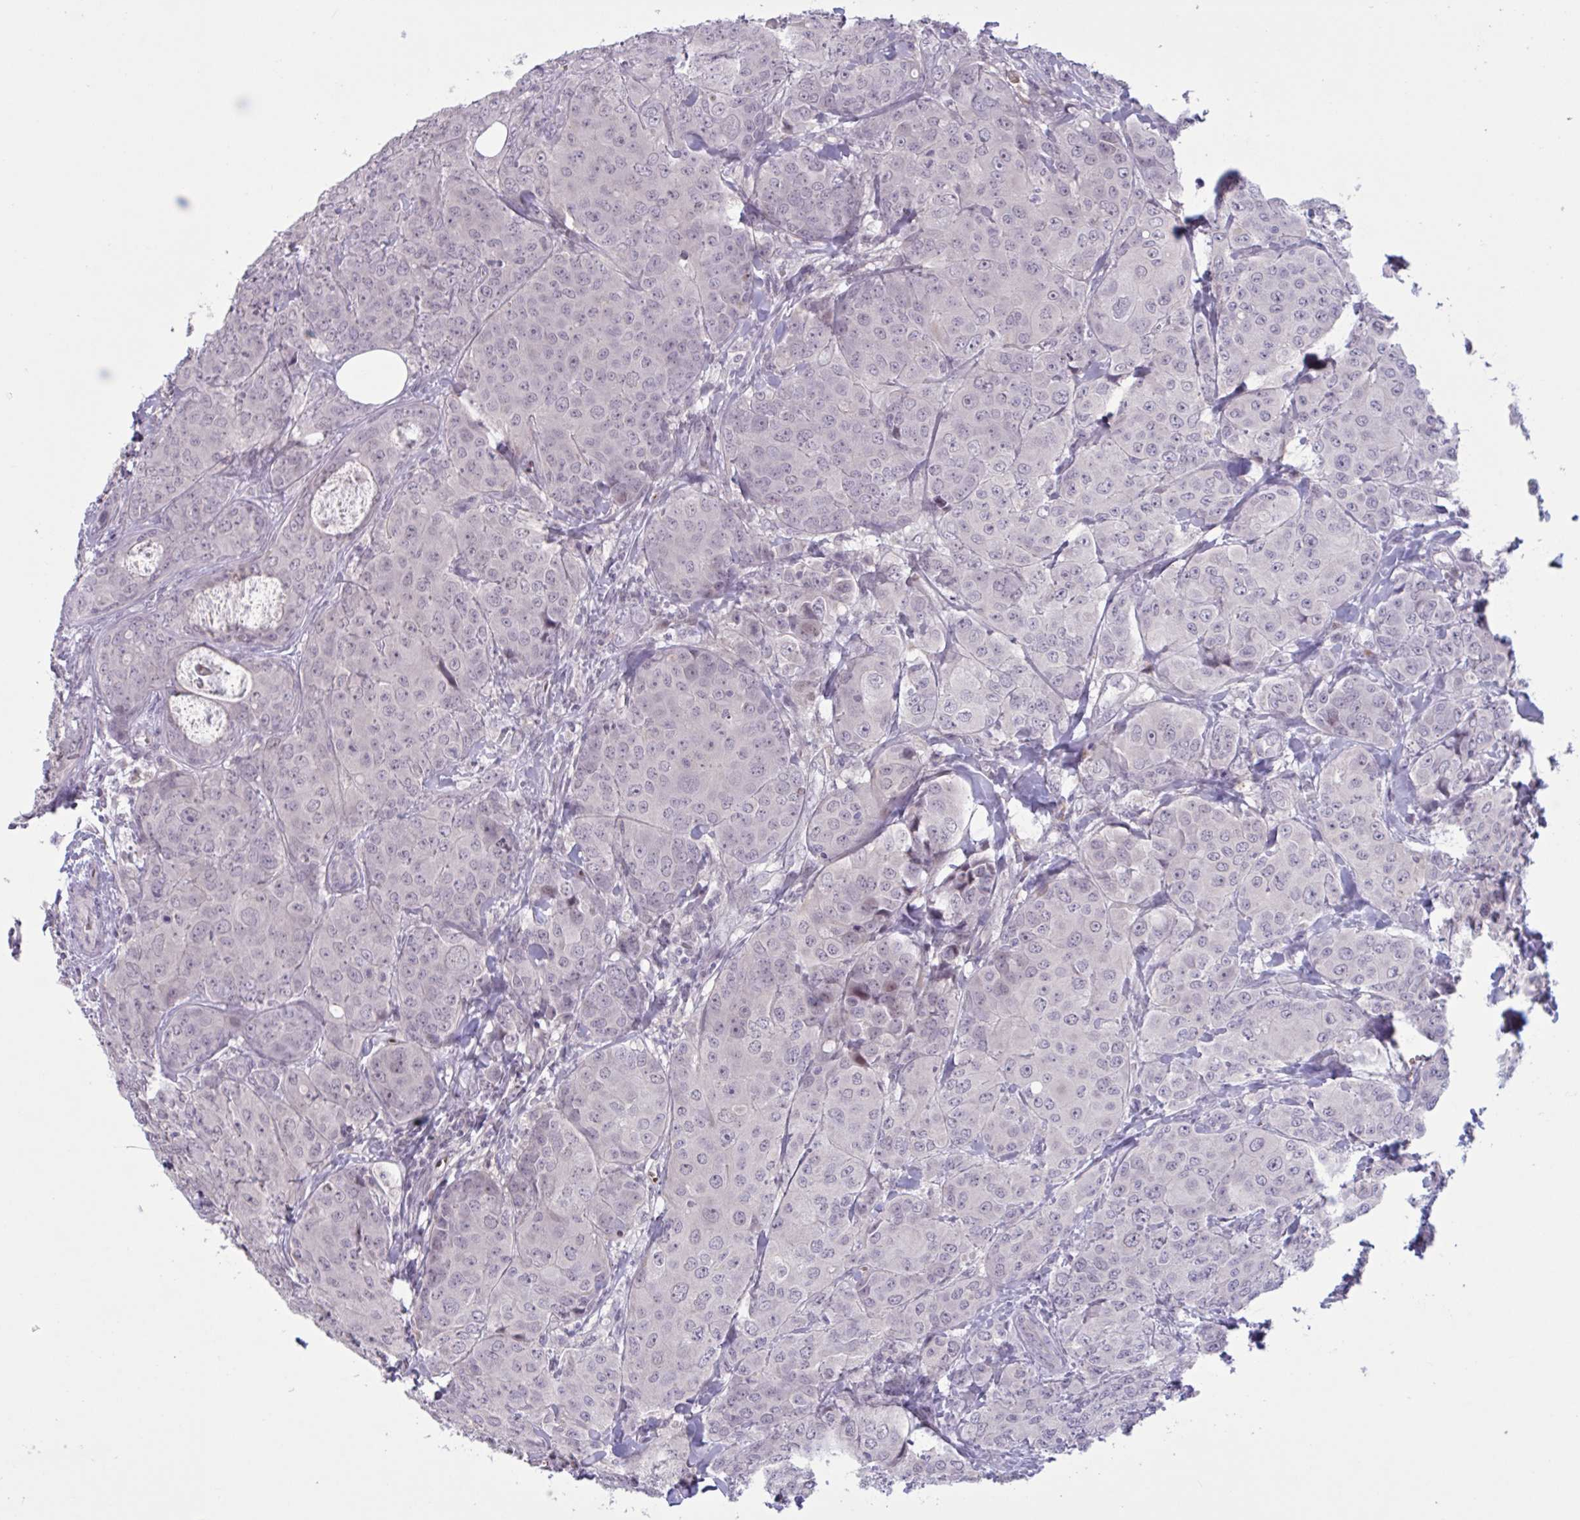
{"staining": {"intensity": "negative", "quantity": "none", "location": "none"}, "tissue": "breast cancer", "cell_type": "Tumor cells", "image_type": "cancer", "snomed": [{"axis": "morphology", "description": "Duct carcinoma"}, {"axis": "topography", "description": "Breast"}], "caption": "DAB immunohistochemical staining of human breast cancer displays no significant expression in tumor cells.", "gene": "RFPL4B", "patient": {"sex": "female", "age": 43}}